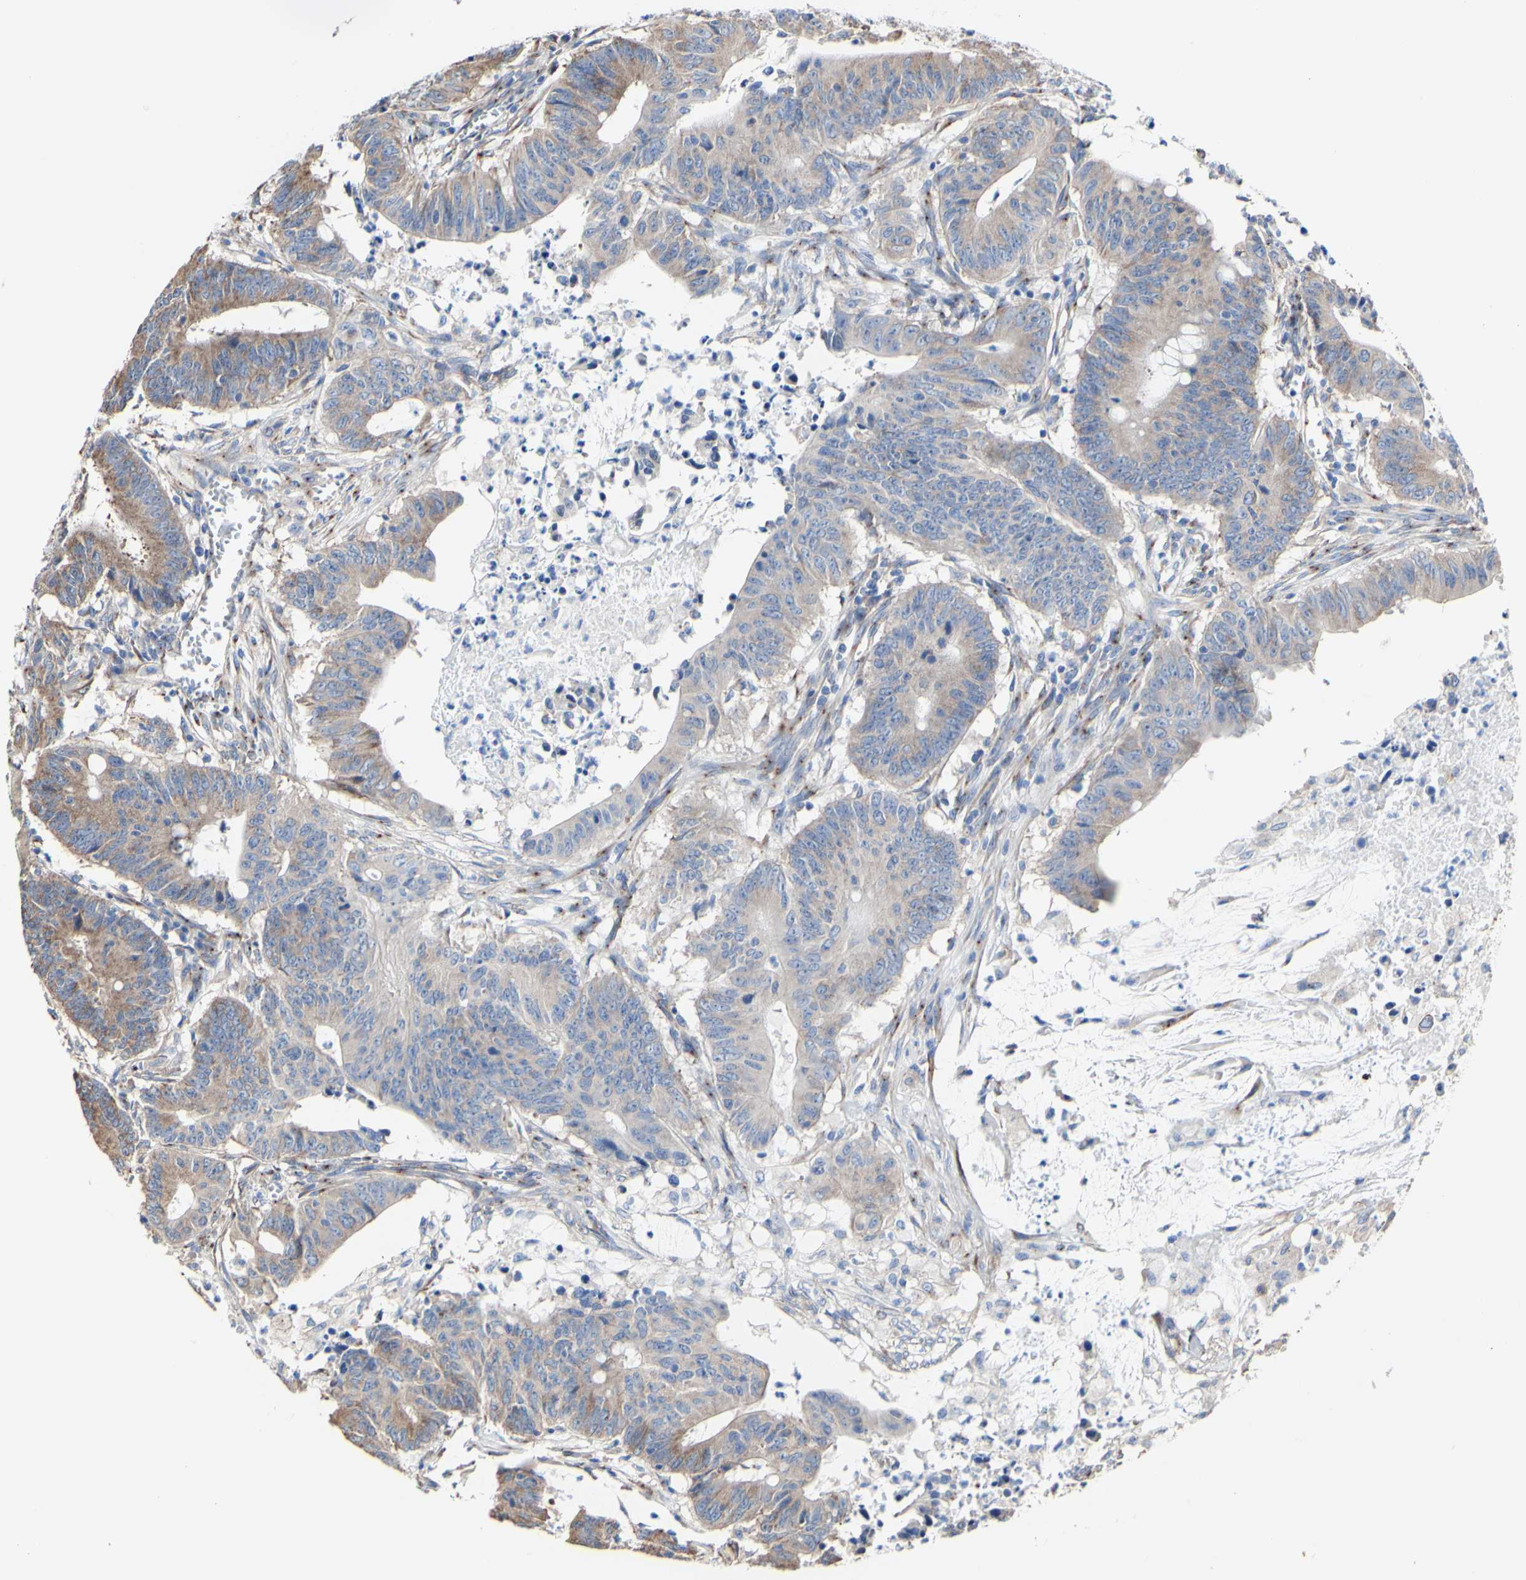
{"staining": {"intensity": "moderate", "quantity": ">75%", "location": "cytoplasmic/membranous"}, "tissue": "colorectal cancer", "cell_type": "Tumor cells", "image_type": "cancer", "snomed": [{"axis": "morphology", "description": "Adenocarcinoma, NOS"}, {"axis": "topography", "description": "Colon"}], "caption": "Human adenocarcinoma (colorectal) stained with a brown dye displays moderate cytoplasmic/membranous positive staining in approximately >75% of tumor cells.", "gene": "LRIG3", "patient": {"sex": "male", "age": 45}}